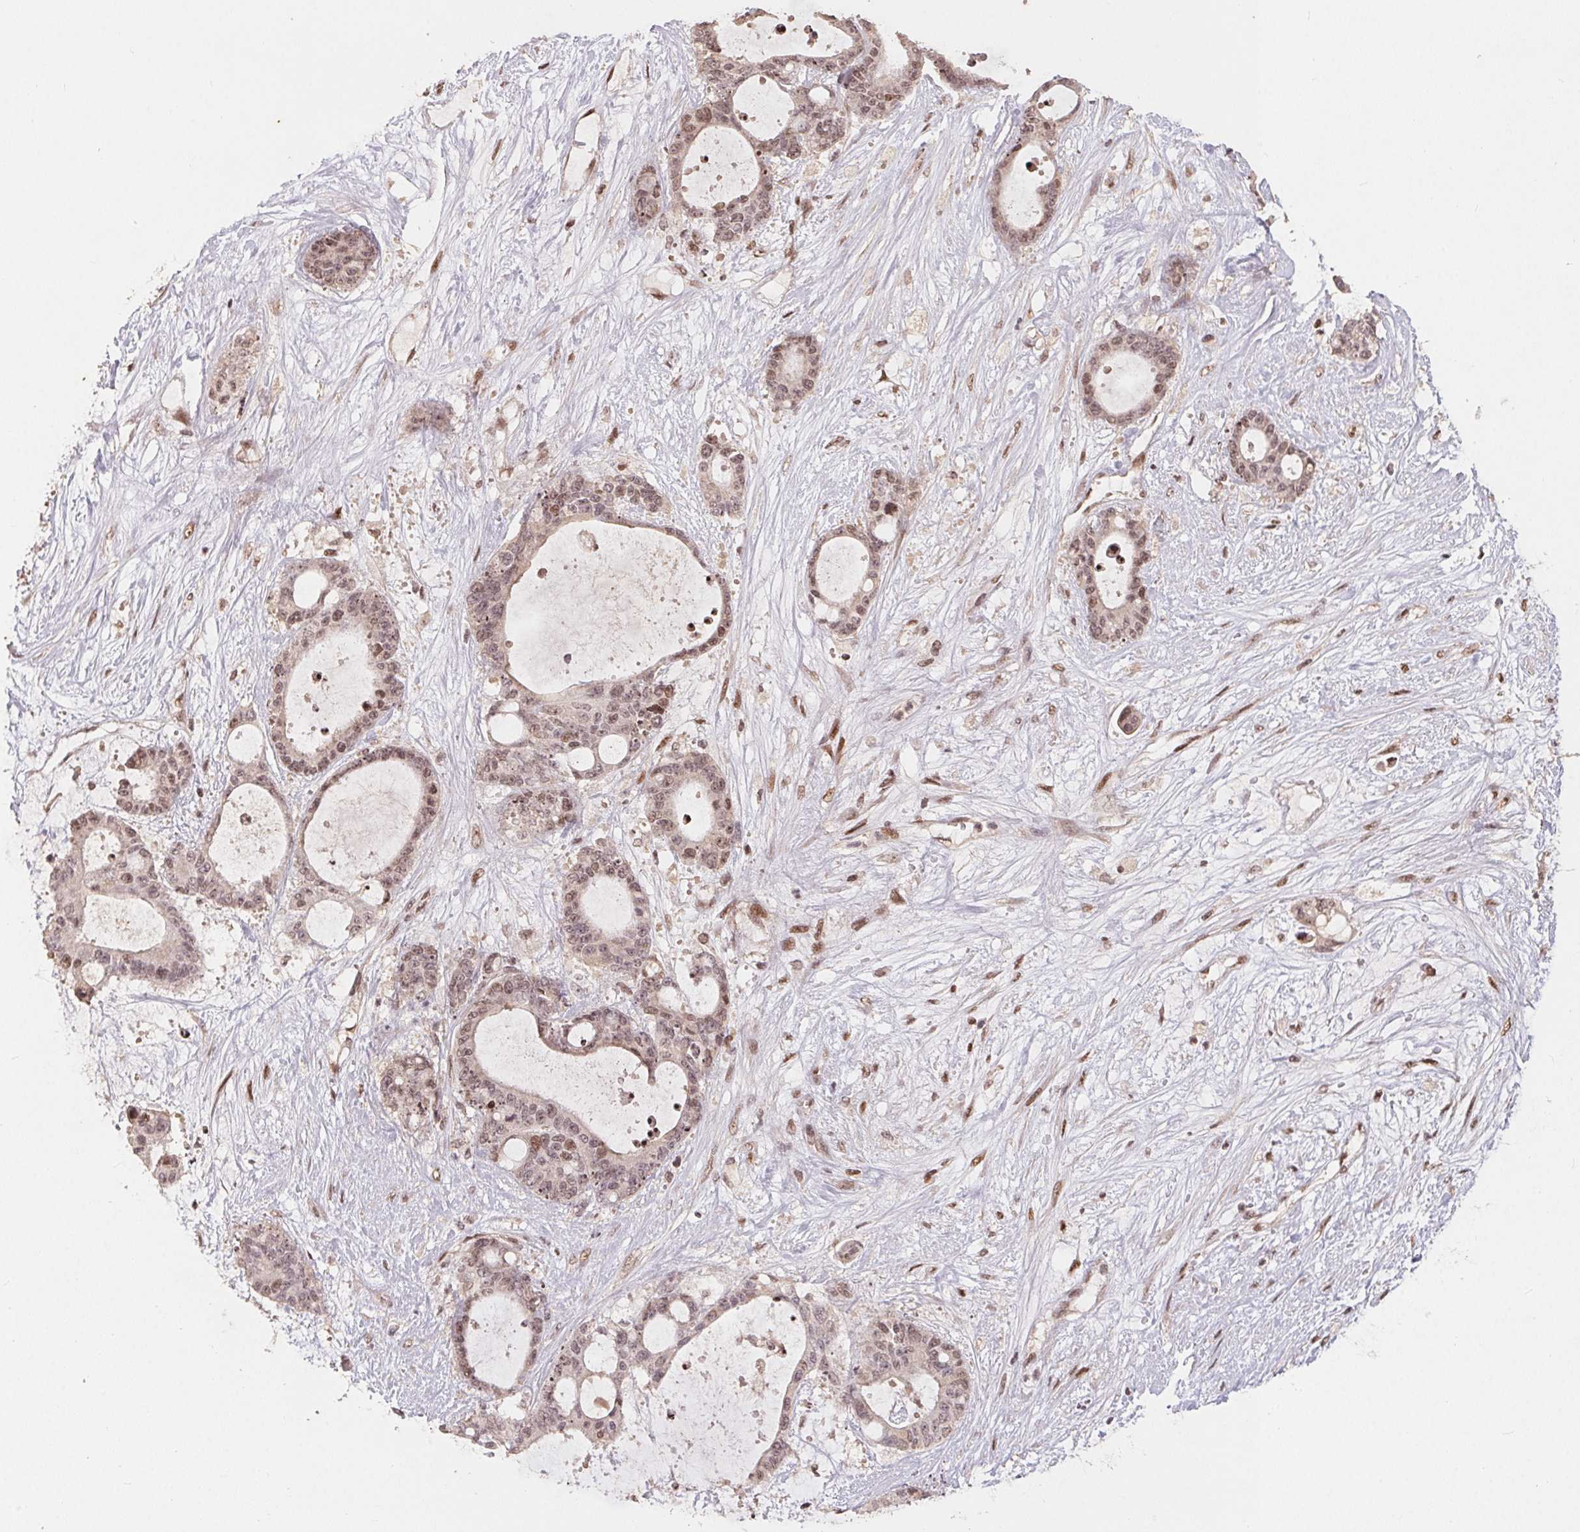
{"staining": {"intensity": "weak", "quantity": ">75%", "location": "nuclear"}, "tissue": "liver cancer", "cell_type": "Tumor cells", "image_type": "cancer", "snomed": [{"axis": "morphology", "description": "Normal tissue, NOS"}, {"axis": "morphology", "description": "Cholangiocarcinoma"}, {"axis": "topography", "description": "Liver"}, {"axis": "topography", "description": "Peripheral nerve tissue"}], "caption": "Immunohistochemical staining of liver cholangiocarcinoma exhibits low levels of weak nuclear protein positivity in approximately >75% of tumor cells.", "gene": "MAPKAPK2", "patient": {"sex": "female", "age": 73}}